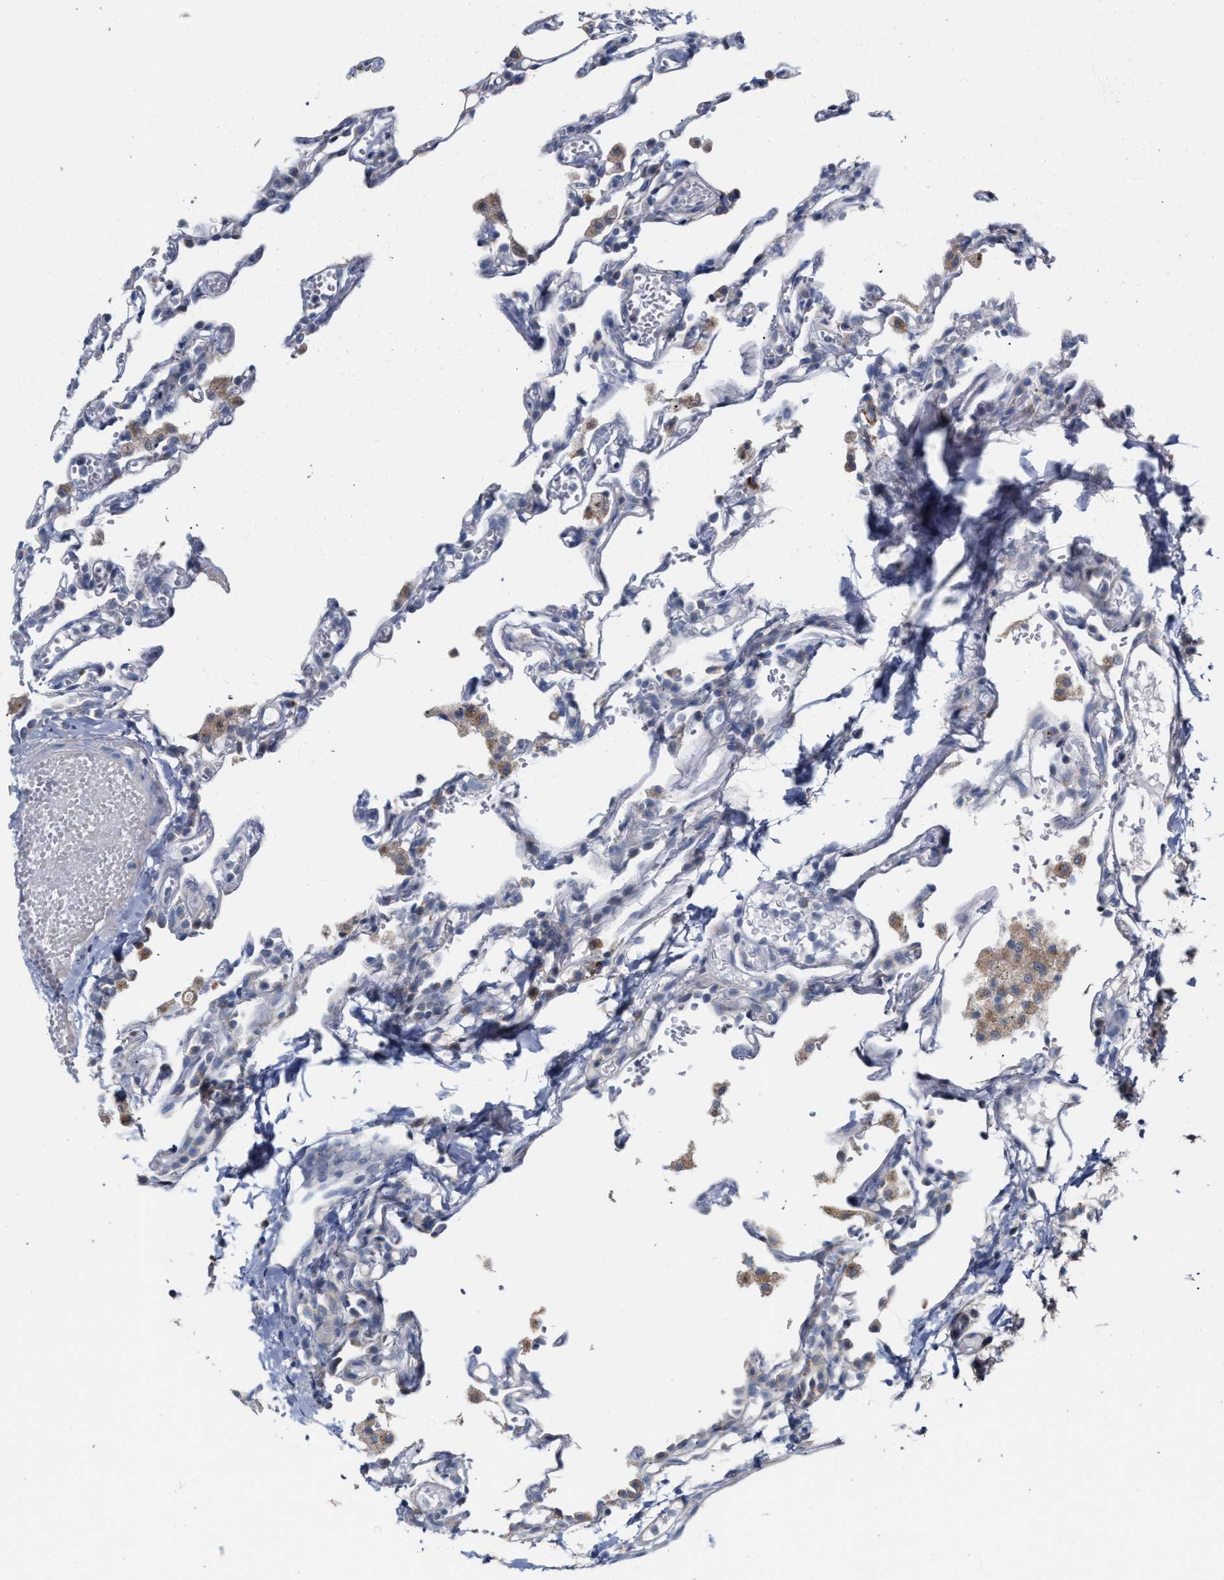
{"staining": {"intensity": "negative", "quantity": "none", "location": "none"}, "tissue": "lung", "cell_type": "Alveolar cells", "image_type": "normal", "snomed": [{"axis": "morphology", "description": "Normal tissue, NOS"}, {"axis": "topography", "description": "Lung"}], "caption": "The photomicrograph shows no significant staining in alveolar cells of lung. Brightfield microscopy of IHC stained with DAB (3,3'-diaminobenzidine) (brown) and hematoxylin (blue), captured at high magnification.", "gene": "RNF135", "patient": {"sex": "male", "age": 21}}